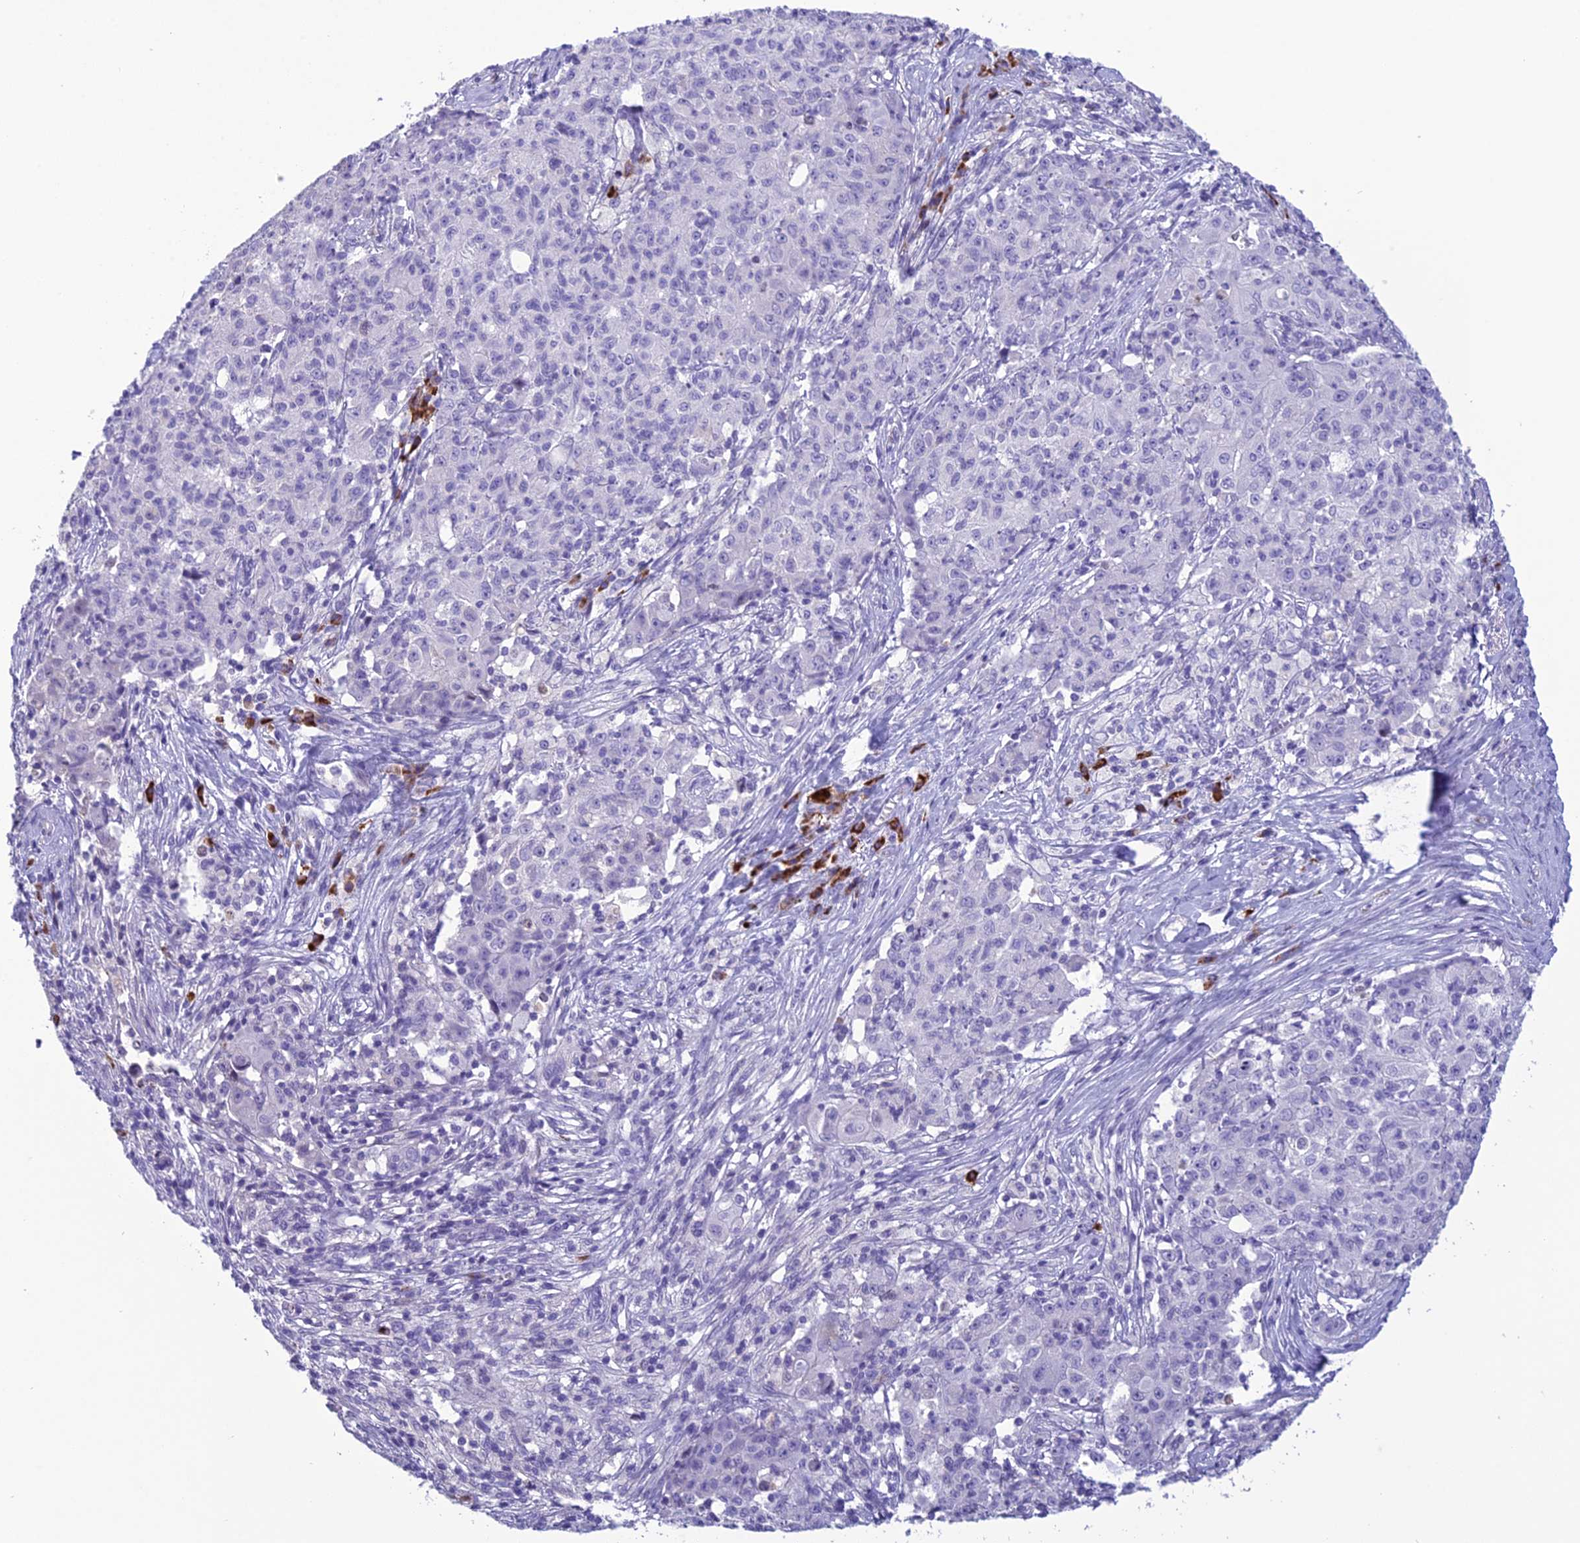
{"staining": {"intensity": "negative", "quantity": "none", "location": "none"}, "tissue": "ovarian cancer", "cell_type": "Tumor cells", "image_type": "cancer", "snomed": [{"axis": "morphology", "description": "Carcinoma, endometroid"}, {"axis": "topography", "description": "Ovary"}], "caption": "Human ovarian cancer stained for a protein using immunohistochemistry shows no staining in tumor cells.", "gene": "CRB2", "patient": {"sex": "female", "age": 42}}